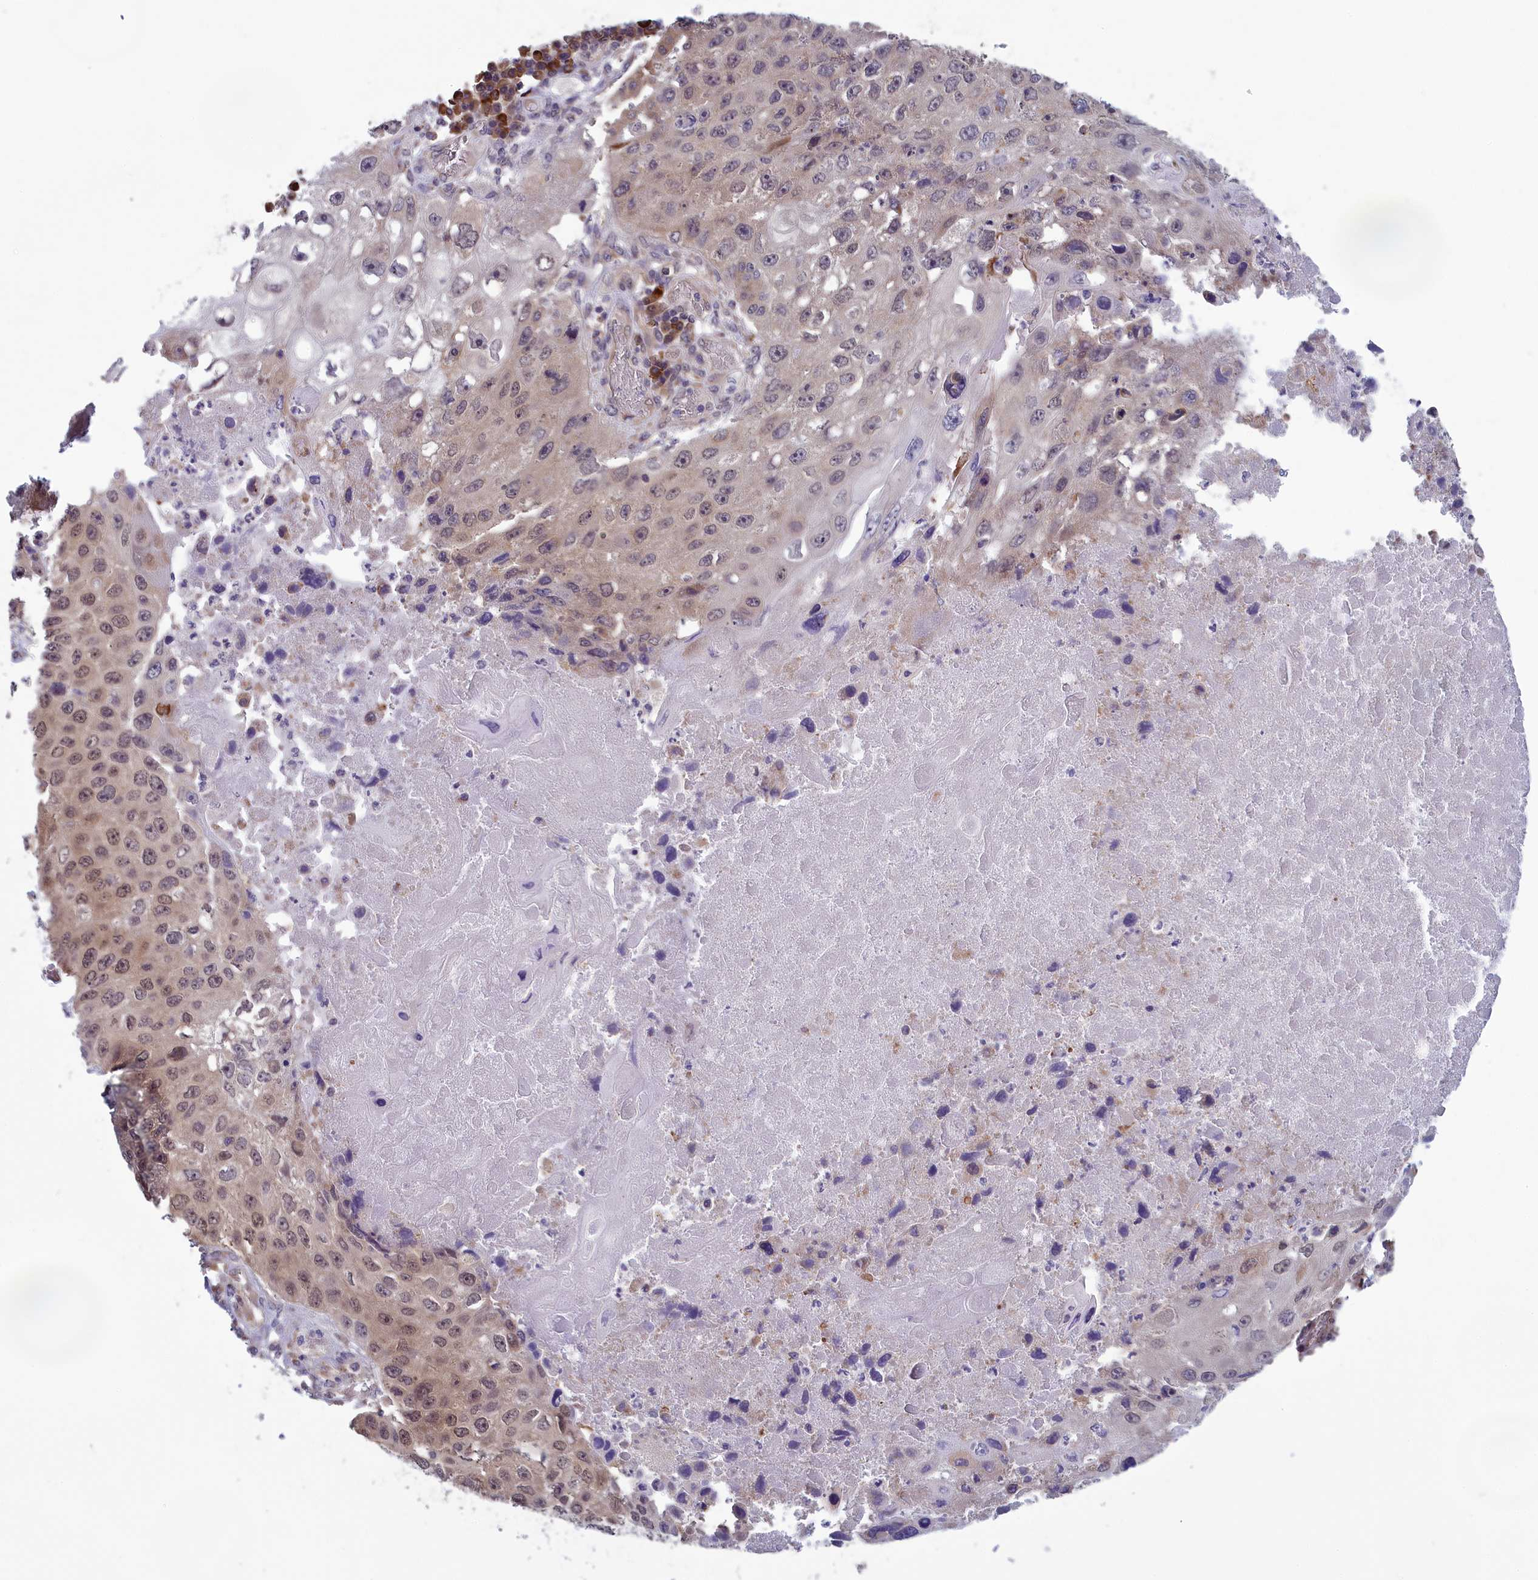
{"staining": {"intensity": "weak", "quantity": "25%-75%", "location": "cytoplasmic/membranous,nuclear"}, "tissue": "lung cancer", "cell_type": "Tumor cells", "image_type": "cancer", "snomed": [{"axis": "morphology", "description": "Squamous cell carcinoma, NOS"}, {"axis": "topography", "description": "Lung"}], "caption": "DAB immunohistochemical staining of squamous cell carcinoma (lung) exhibits weak cytoplasmic/membranous and nuclear protein positivity in approximately 25%-75% of tumor cells.", "gene": "MRI1", "patient": {"sex": "male", "age": 61}}